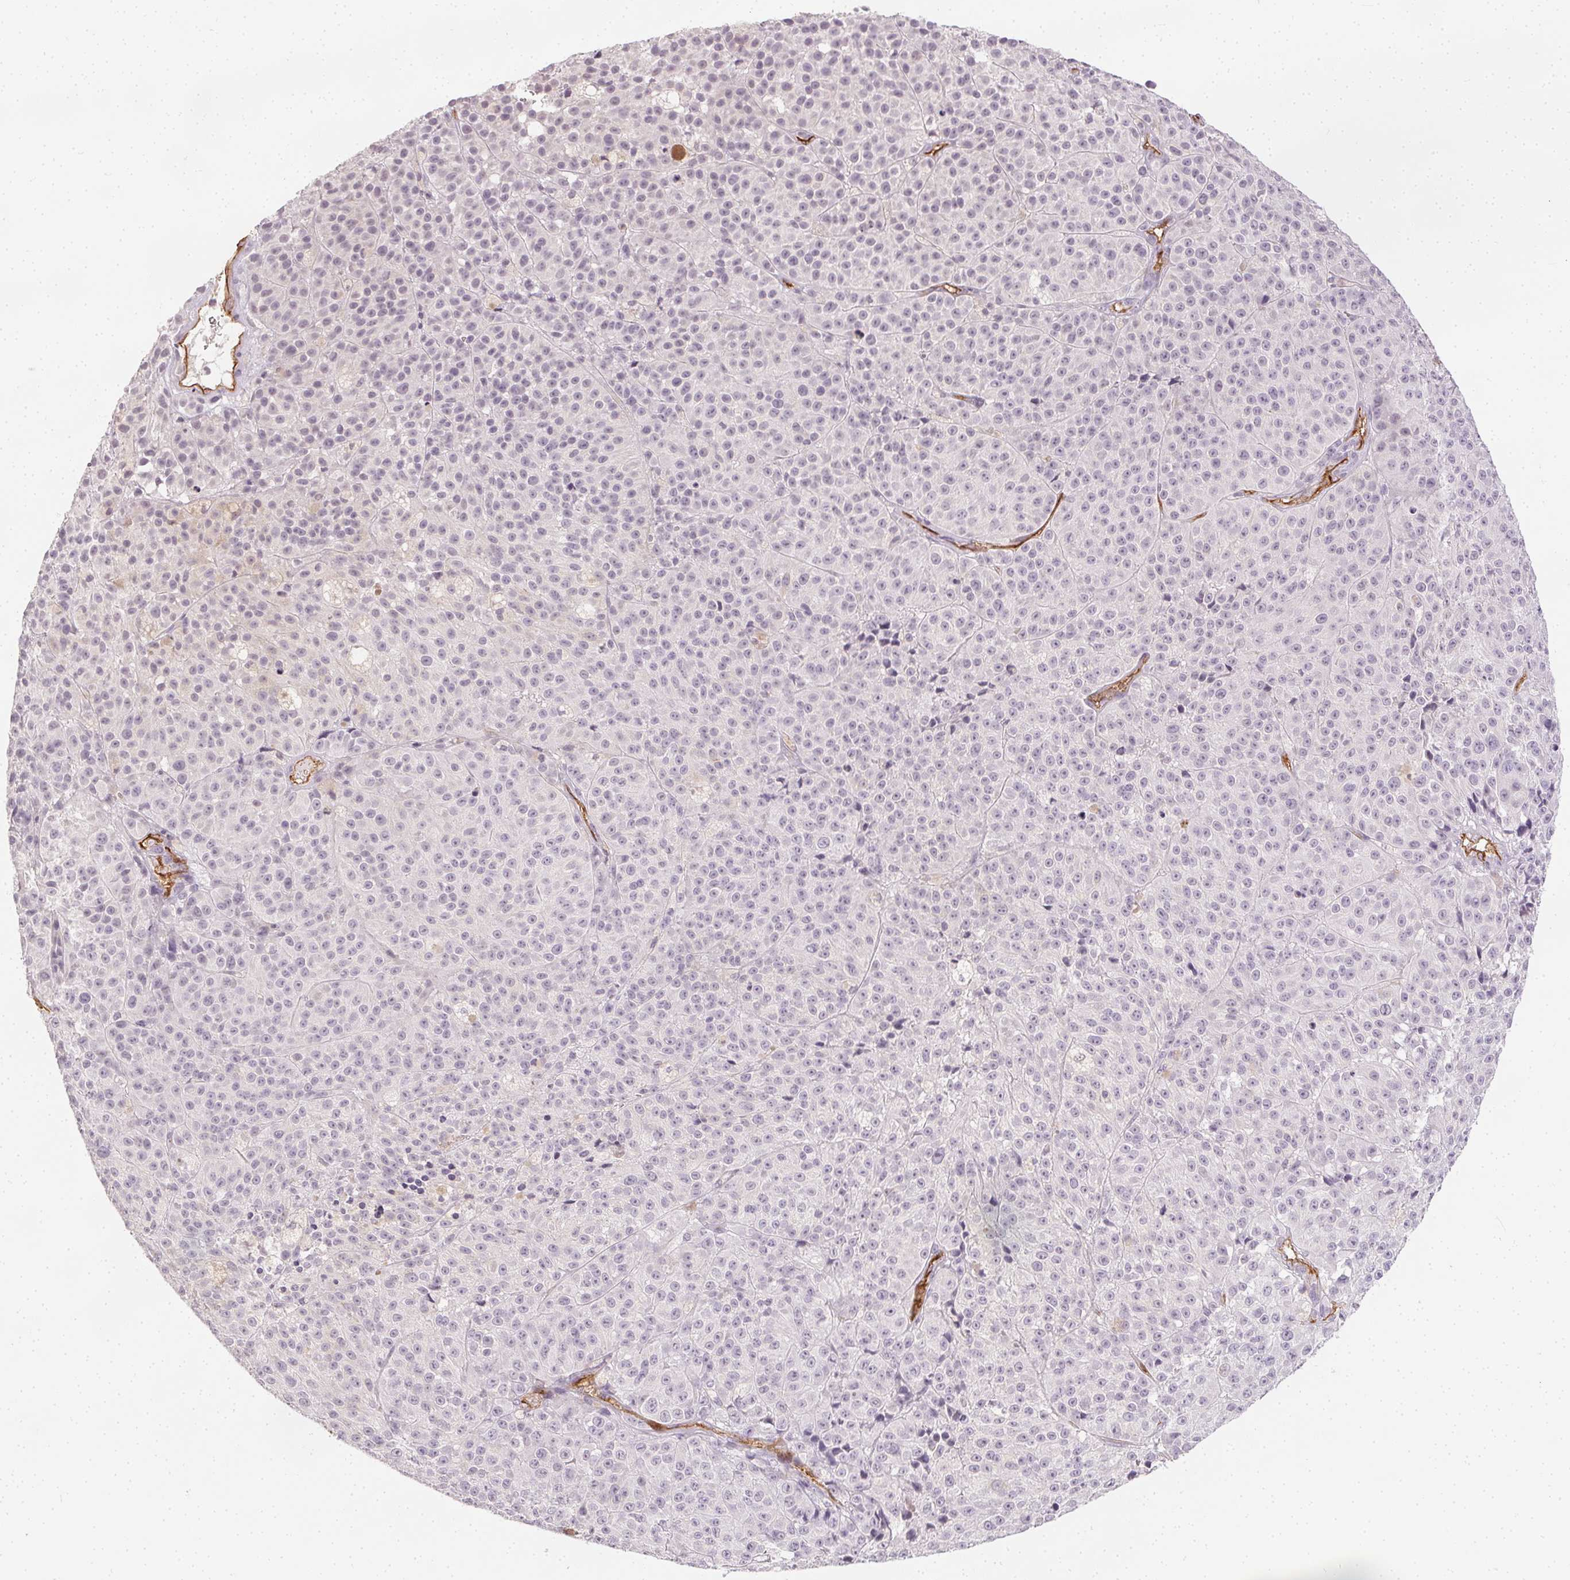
{"staining": {"intensity": "negative", "quantity": "none", "location": "none"}, "tissue": "melanoma", "cell_type": "Tumor cells", "image_type": "cancer", "snomed": [{"axis": "morphology", "description": "Malignant melanoma, NOS"}, {"axis": "topography", "description": "Skin"}], "caption": "Tumor cells are negative for brown protein staining in melanoma.", "gene": "PODXL", "patient": {"sex": "female", "age": 58}}